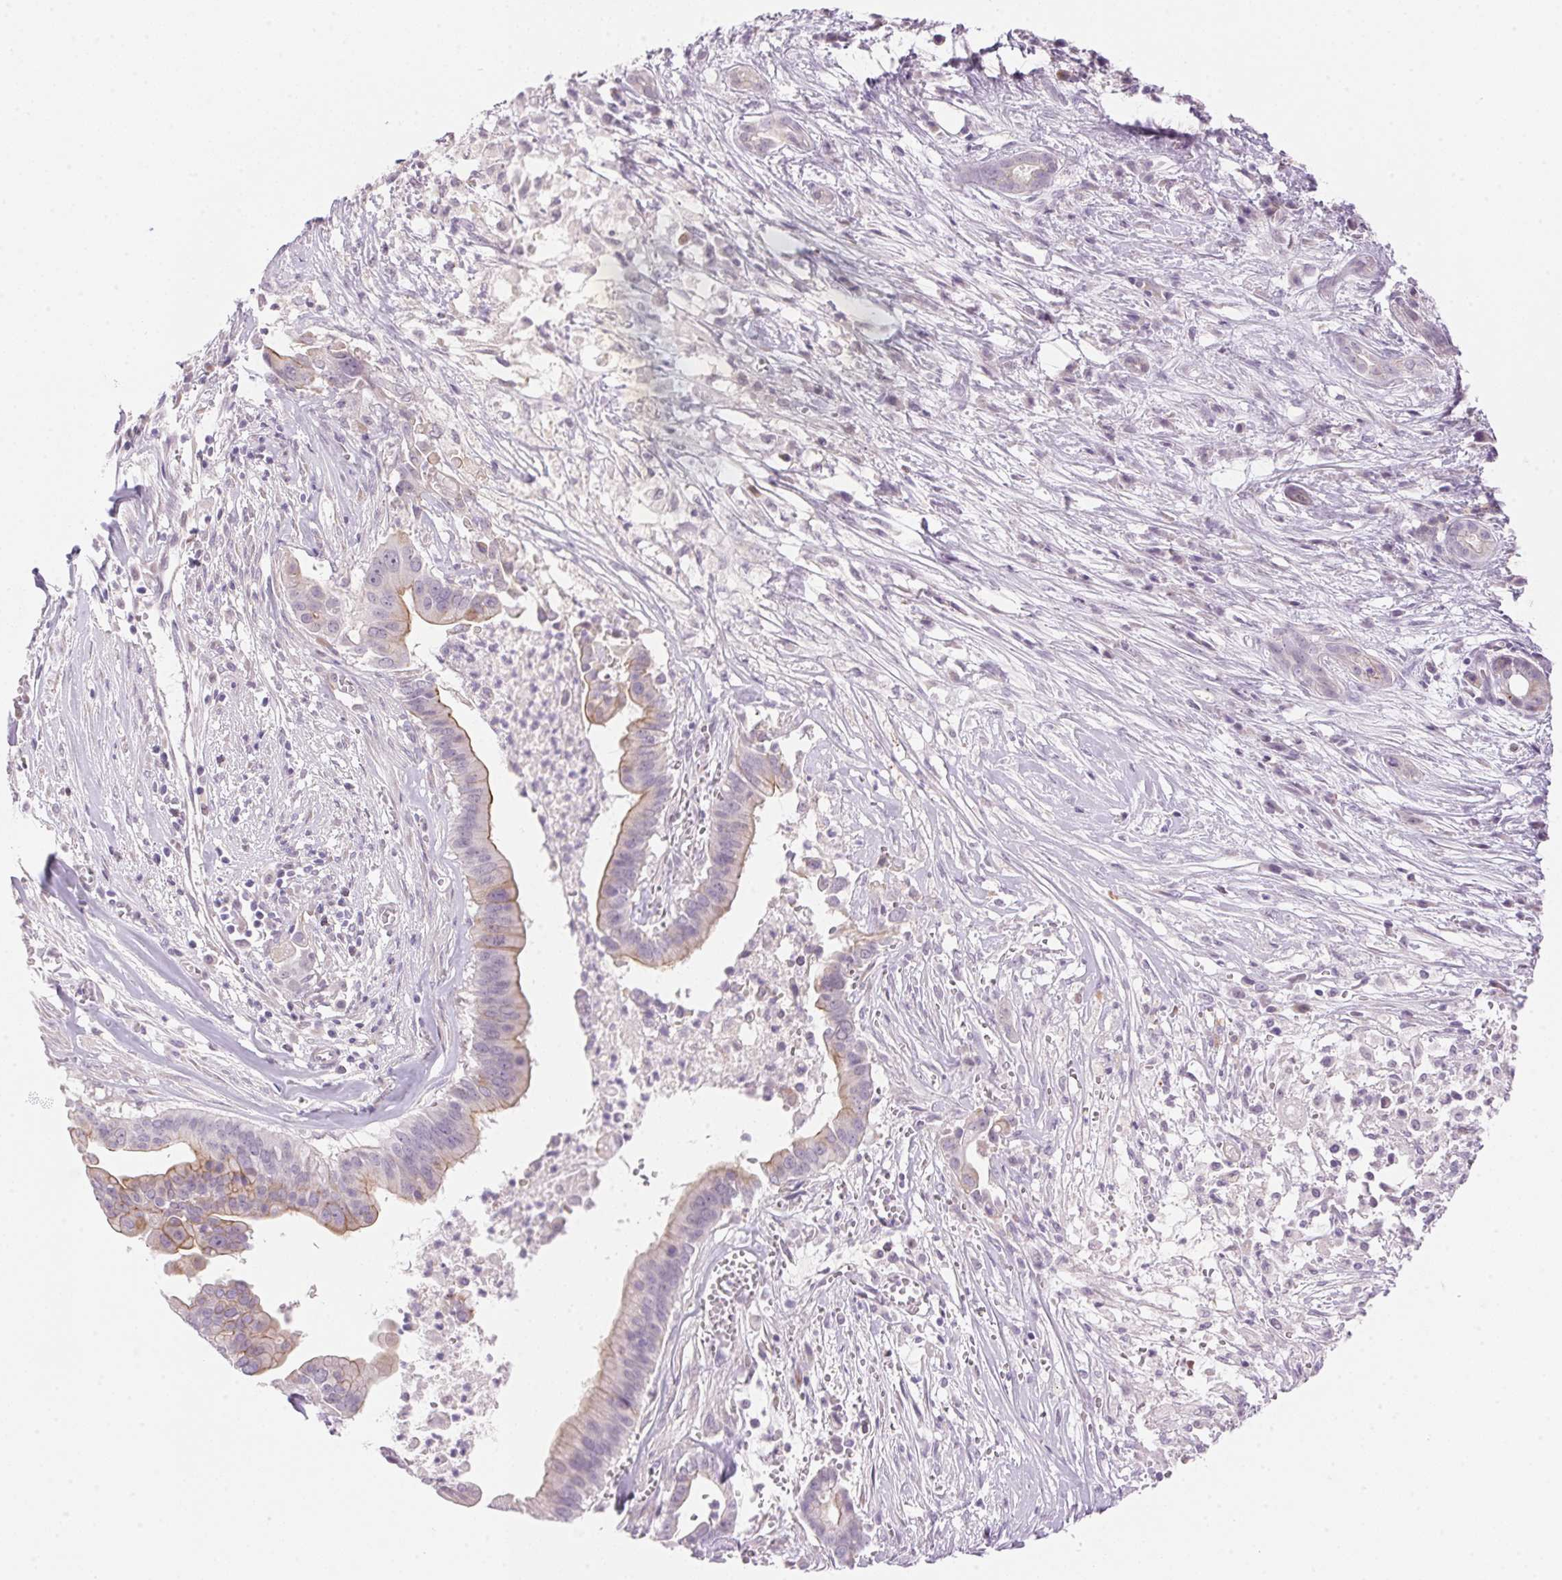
{"staining": {"intensity": "weak", "quantity": "25%-75%", "location": "cytoplasmic/membranous"}, "tissue": "pancreatic cancer", "cell_type": "Tumor cells", "image_type": "cancer", "snomed": [{"axis": "morphology", "description": "Adenocarcinoma, NOS"}, {"axis": "topography", "description": "Pancreas"}], "caption": "This micrograph reveals immunohistochemistry (IHC) staining of human pancreatic cancer, with low weak cytoplasmic/membranous expression in about 25%-75% of tumor cells.", "gene": "TEKT1", "patient": {"sex": "male", "age": 61}}